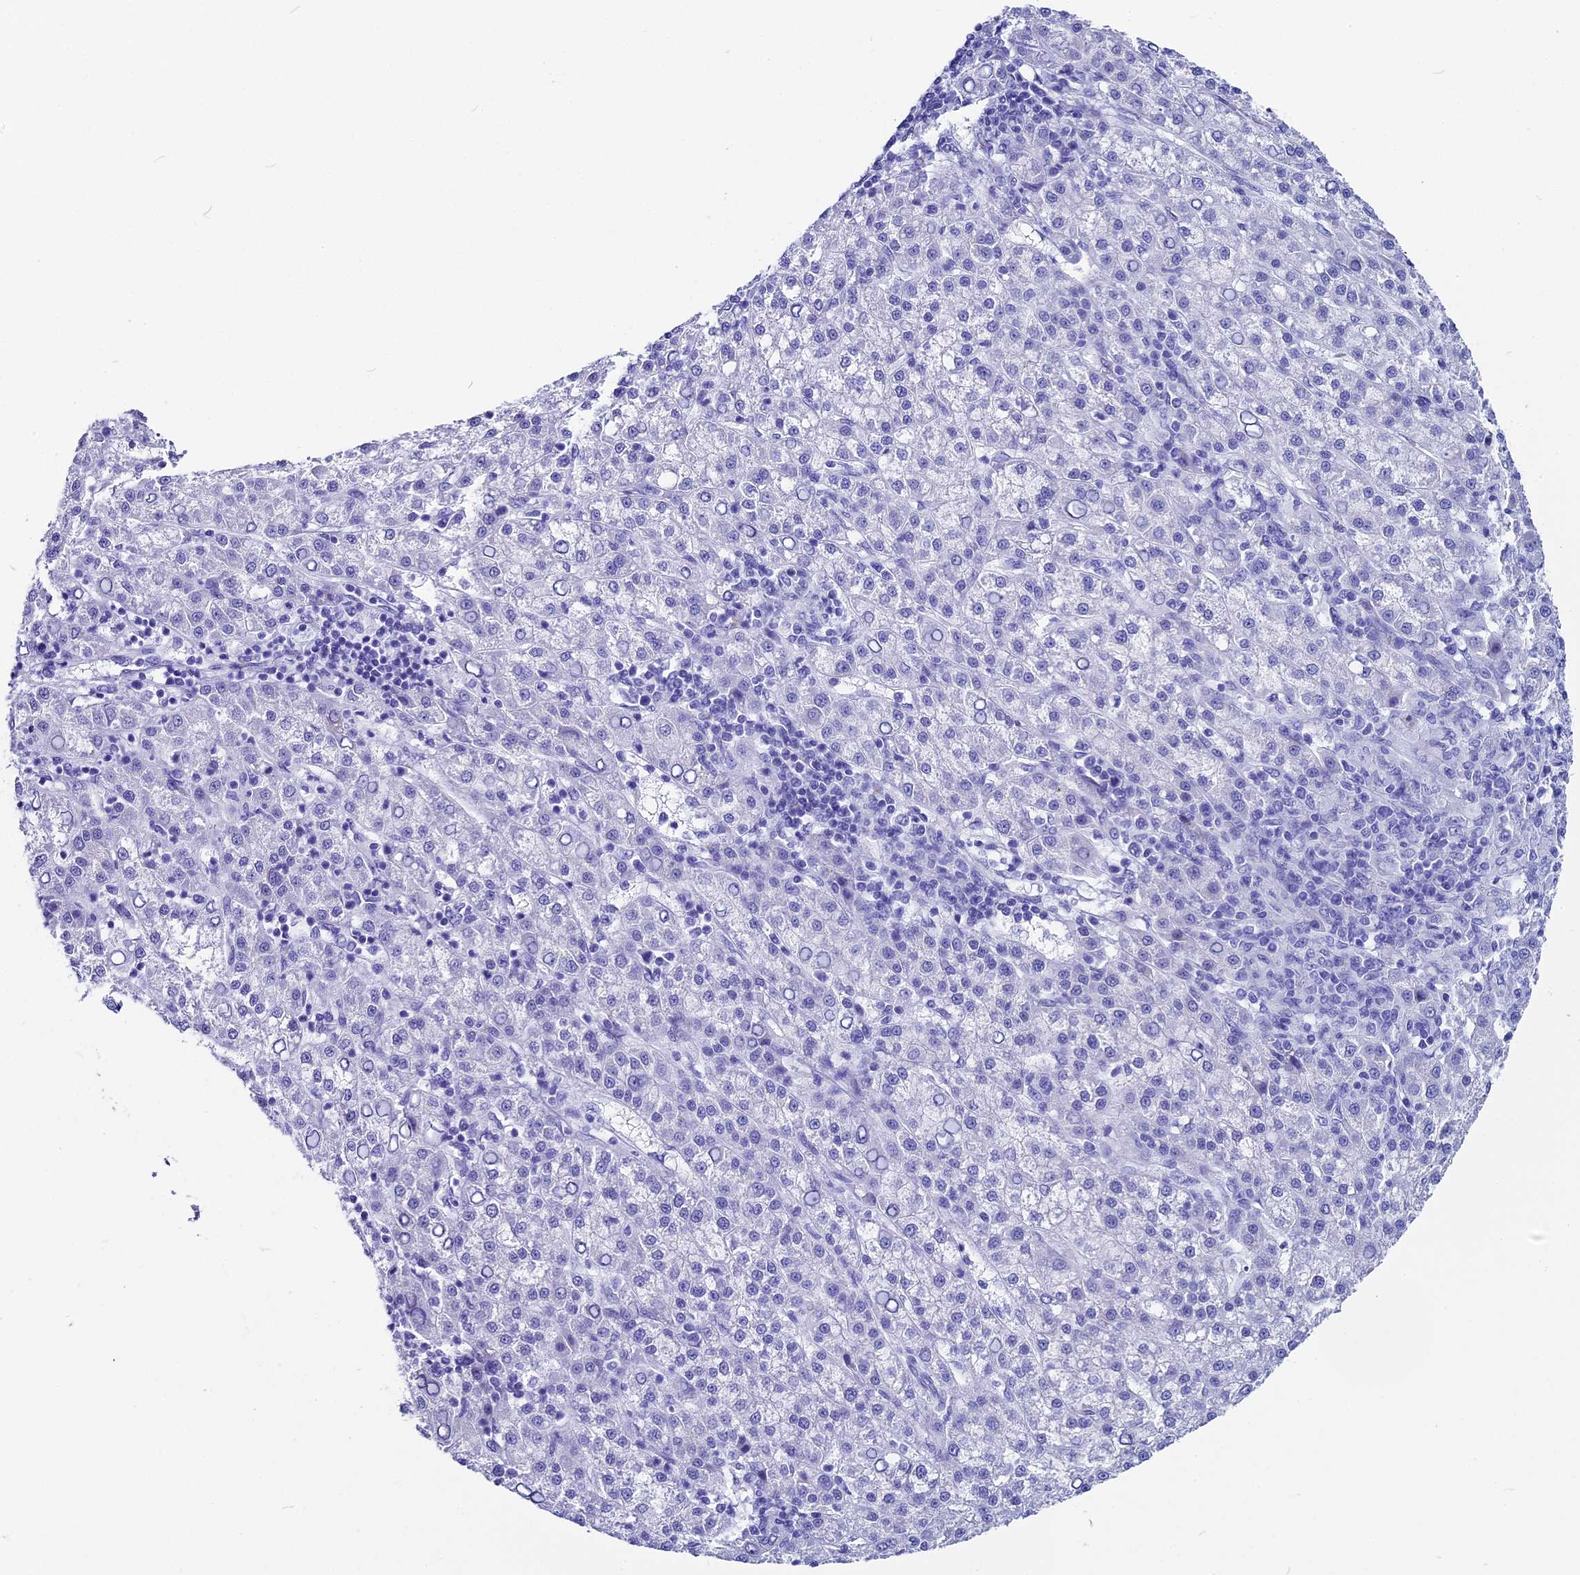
{"staining": {"intensity": "negative", "quantity": "none", "location": "none"}, "tissue": "liver cancer", "cell_type": "Tumor cells", "image_type": "cancer", "snomed": [{"axis": "morphology", "description": "Carcinoma, Hepatocellular, NOS"}, {"axis": "topography", "description": "Liver"}], "caption": "Protein analysis of liver cancer (hepatocellular carcinoma) reveals no significant staining in tumor cells. (DAB (3,3'-diaminobenzidine) immunohistochemistry (IHC) visualized using brightfield microscopy, high magnification).", "gene": "AP3B2", "patient": {"sex": "female", "age": 58}}